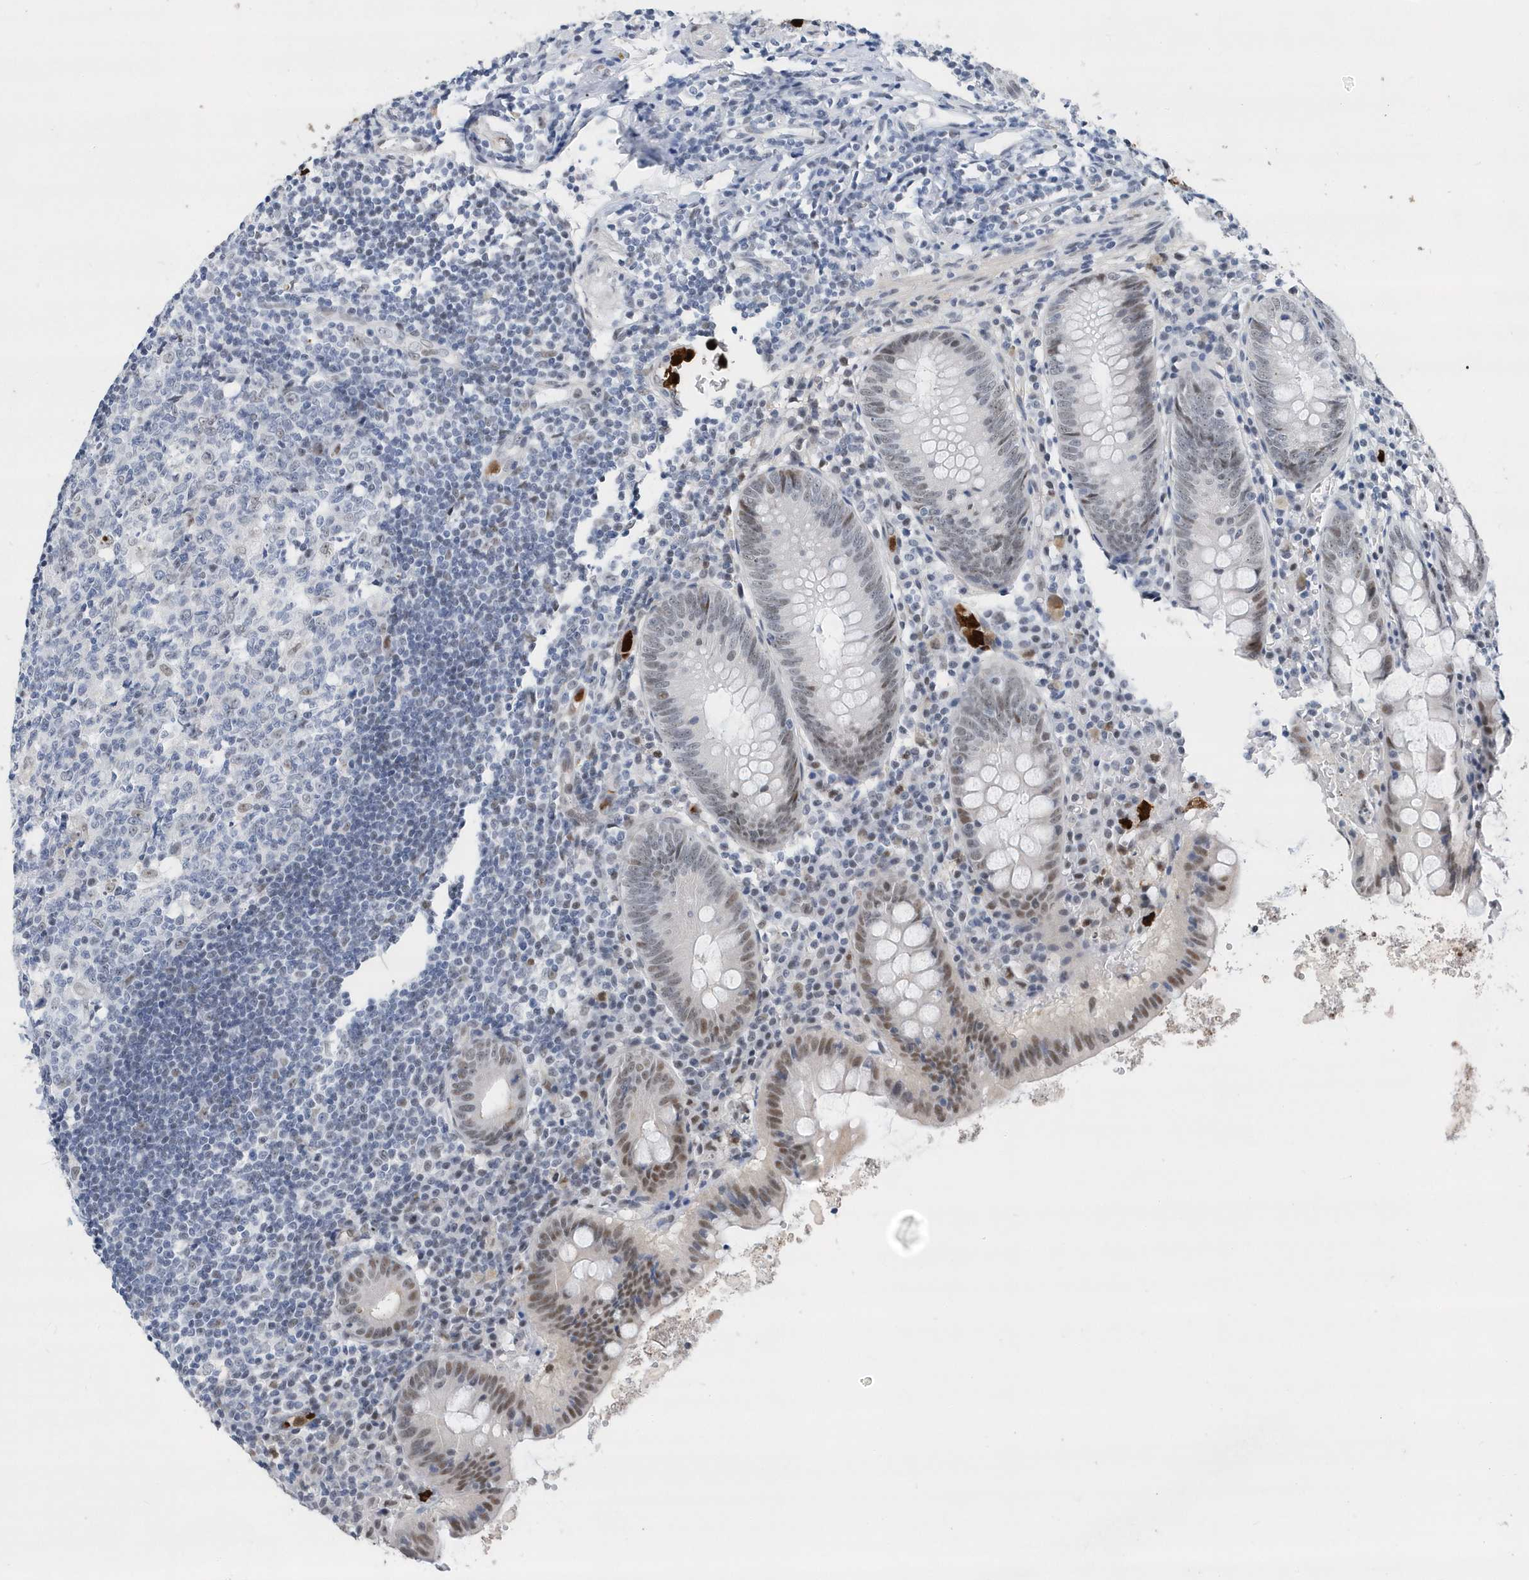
{"staining": {"intensity": "moderate", "quantity": "<25%", "location": "nuclear"}, "tissue": "appendix", "cell_type": "Glandular cells", "image_type": "normal", "snomed": [{"axis": "morphology", "description": "Normal tissue, NOS"}, {"axis": "topography", "description": "Appendix"}], "caption": "Protein staining reveals moderate nuclear positivity in approximately <25% of glandular cells in benign appendix. Using DAB (brown) and hematoxylin (blue) stains, captured at high magnification using brightfield microscopy.", "gene": "RPP30", "patient": {"sex": "female", "age": 54}}